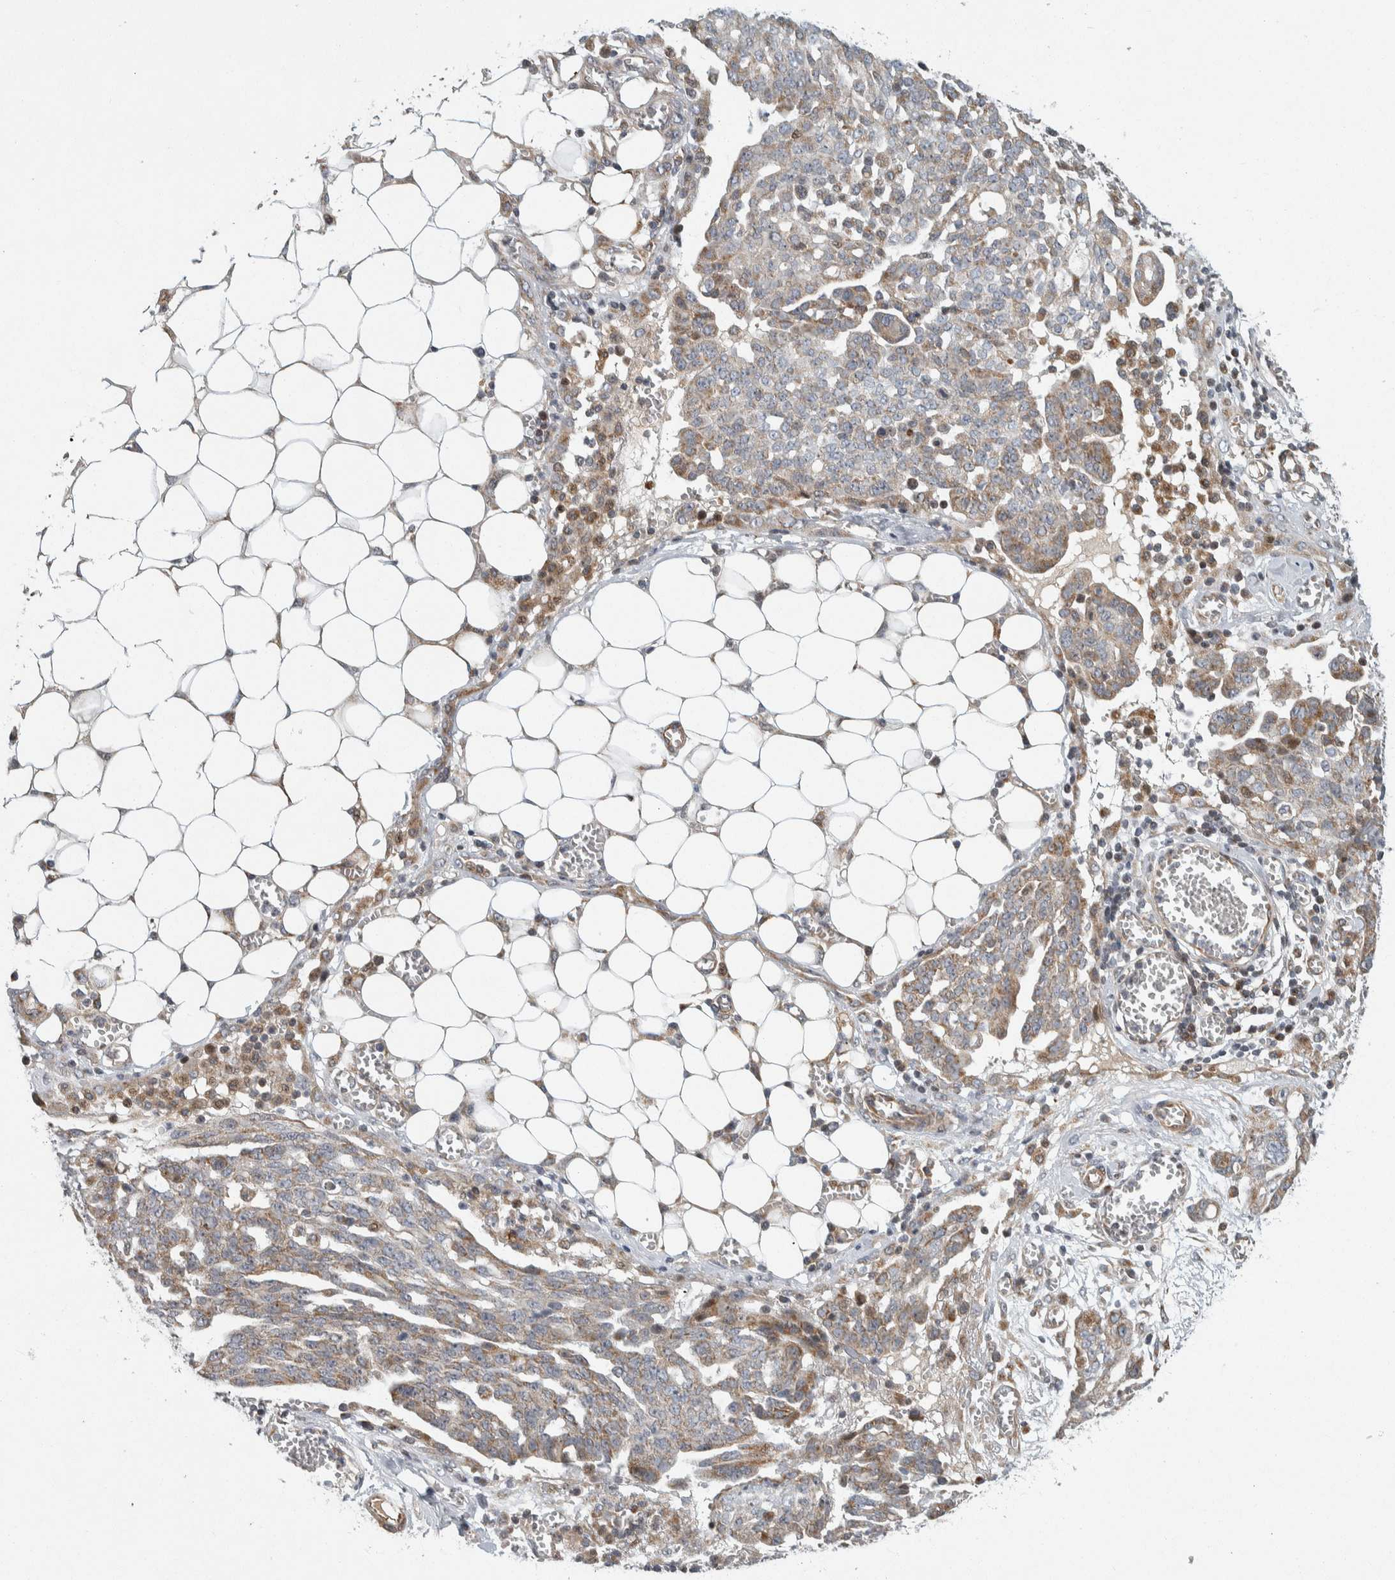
{"staining": {"intensity": "moderate", "quantity": "25%-75%", "location": "cytoplasmic/membranous"}, "tissue": "ovarian cancer", "cell_type": "Tumor cells", "image_type": "cancer", "snomed": [{"axis": "morphology", "description": "Cystadenocarcinoma, serous, NOS"}, {"axis": "topography", "description": "Soft tissue"}, {"axis": "topography", "description": "Ovary"}], "caption": "Moderate cytoplasmic/membranous protein staining is seen in about 25%-75% of tumor cells in ovarian cancer (serous cystadenocarcinoma). (Stains: DAB (3,3'-diaminobenzidine) in brown, nuclei in blue, Microscopy: brightfield microscopy at high magnification).", "gene": "AFP", "patient": {"sex": "female", "age": 57}}